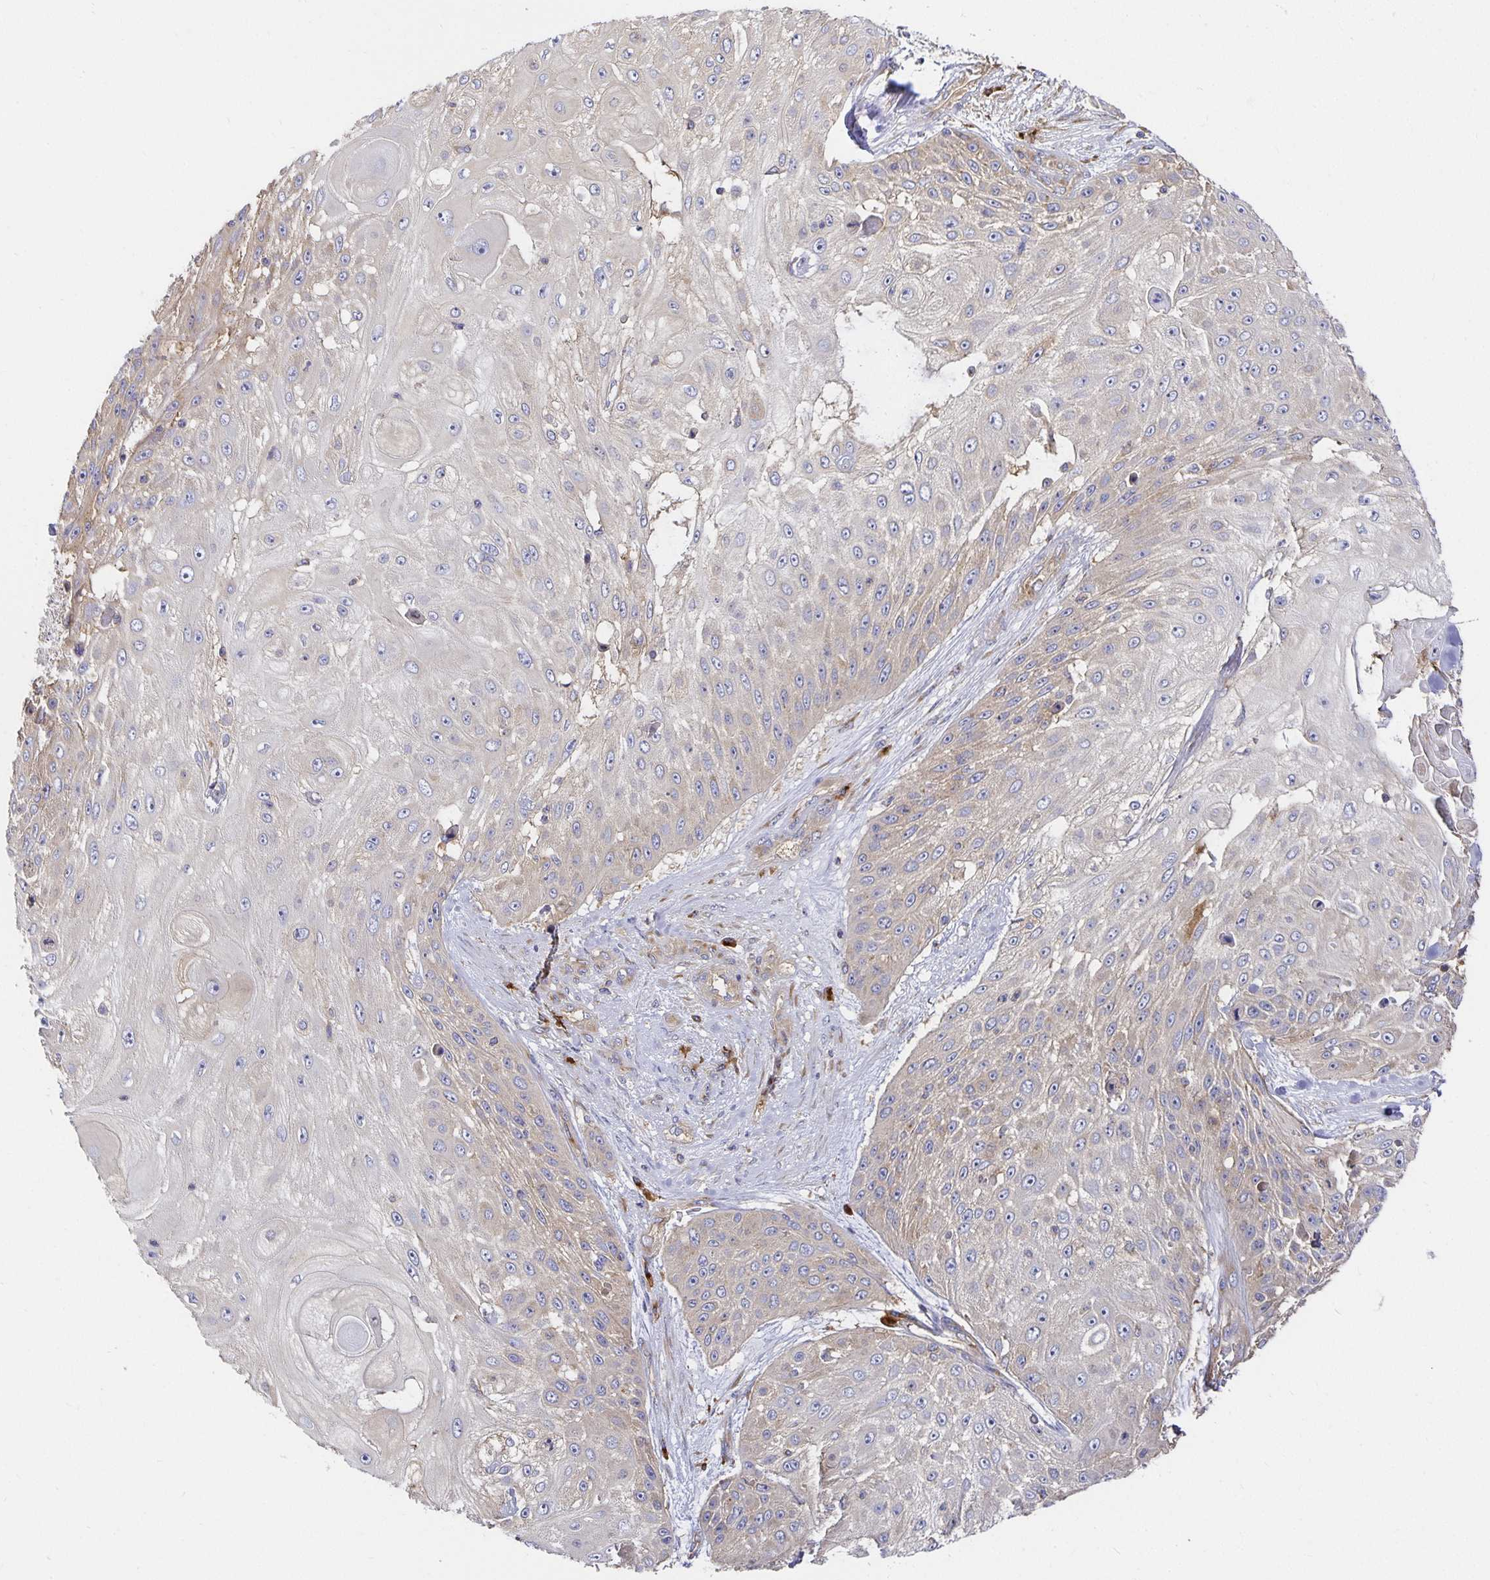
{"staining": {"intensity": "weak", "quantity": "<25%", "location": "cytoplasmic/membranous"}, "tissue": "skin cancer", "cell_type": "Tumor cells", "image_type": "cancer", "snomed": [{"axis": "morphology", "description": "Squamous cell carcinoma, NOS"}, {"axis": "topography", "description": "Skin"}], "caption": "Skin cancer (squamous cell carcinoma) was stained to show a protein in brown. There is no significant expression in tumor cells.", "gene": "USO1", "patient": {"sex": "female", "age": 86}}